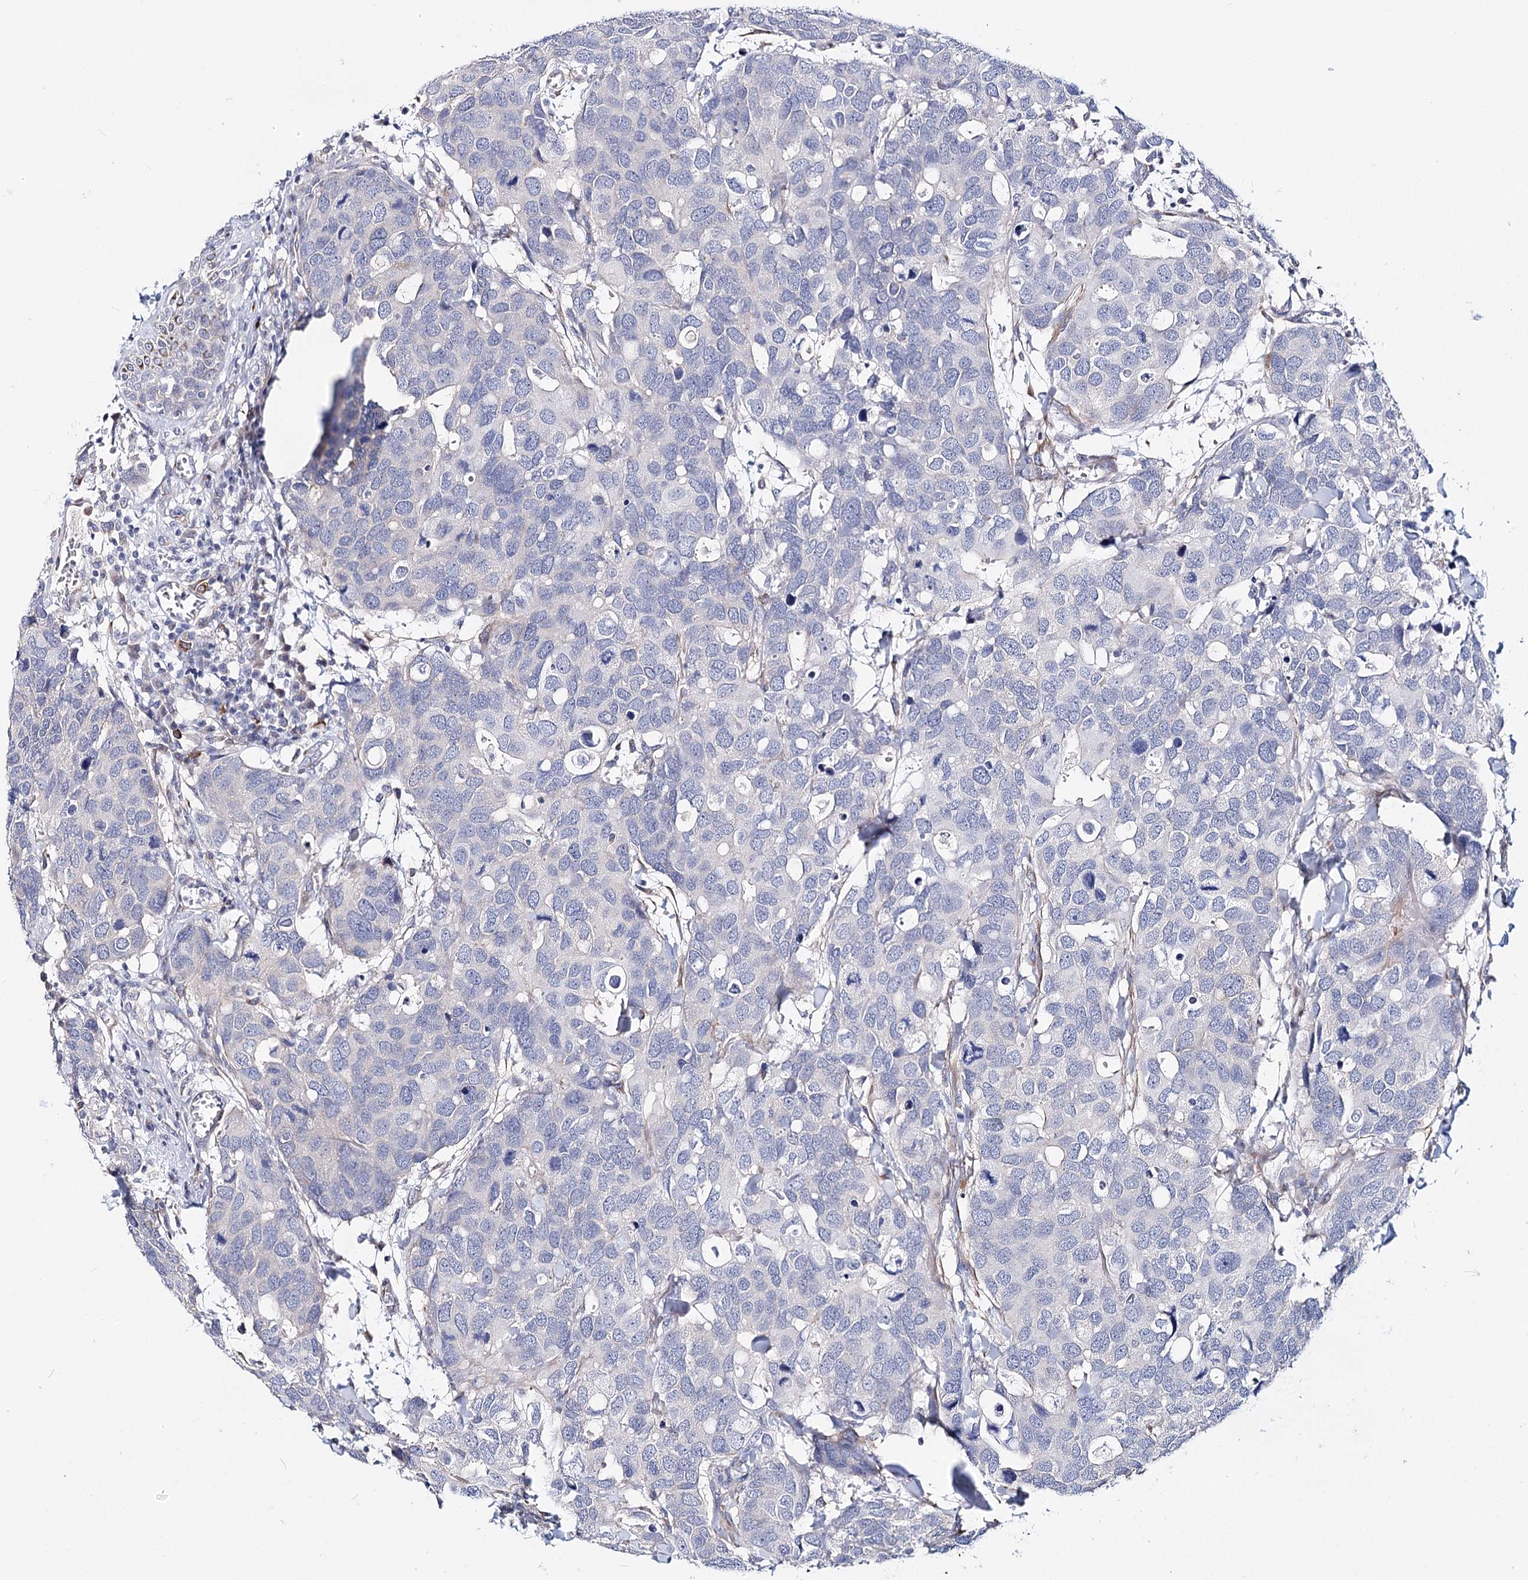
{"staining": {"intensity": "negative", "quantity": "none", "location": "none"}, "tissue": "breast cancer", "cell_type": "Tumor cells", "image_type": "cancer", "snomed": [{"axis": "morphology", "description": "Duct carcinoma"}, {"axis": "topography", "description": "Breast"}], "caption": "DAB immunohistochemical staining of breast cancer (infiltrating ductal carcinoma) displays no significant positivity in tumor cells.", "gene": "TEX12", "patient": {"sex": "female", "age": 83}}